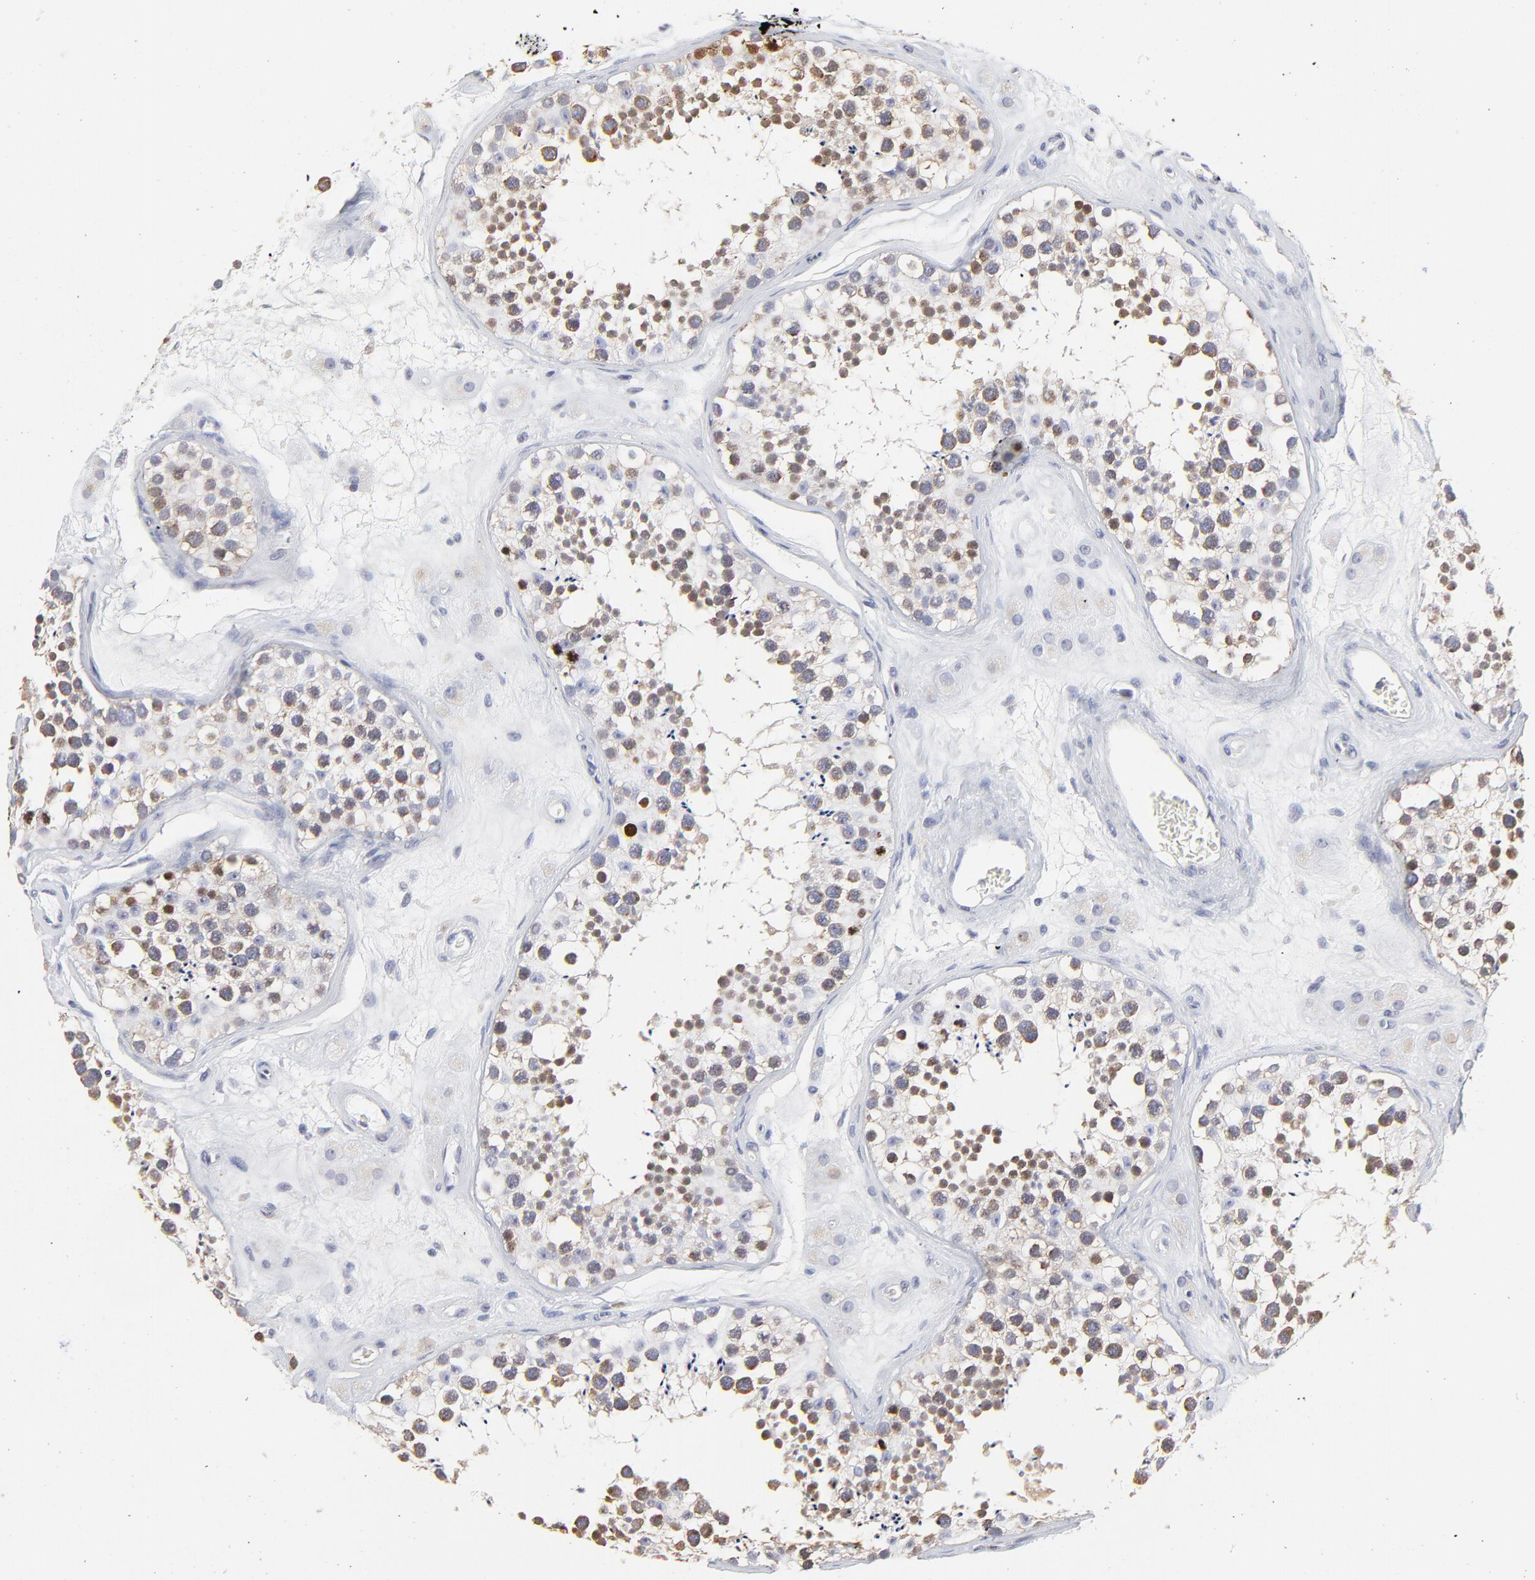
{"staining": {"intensity": "moderate", "quantity": ">75%", "location": "cytoplasmic/membranous"}, "tissue": "testis", "cell_type": "Cells in seminiferous ducts", "image_type": "normal", "snomed": [{"axis": "morphology", "description": "Normal tissue, NOS"}, {"axis": "topography", "description": "Testis"}], "caption": "Testis stained for a protein (brown) displays moderate cytoplasmic/membranous positive expression in approximately >75% of cells in seminiferous ducts.", "gene": "NCAPH", "patient": {"sex": "male", "age": 38}}